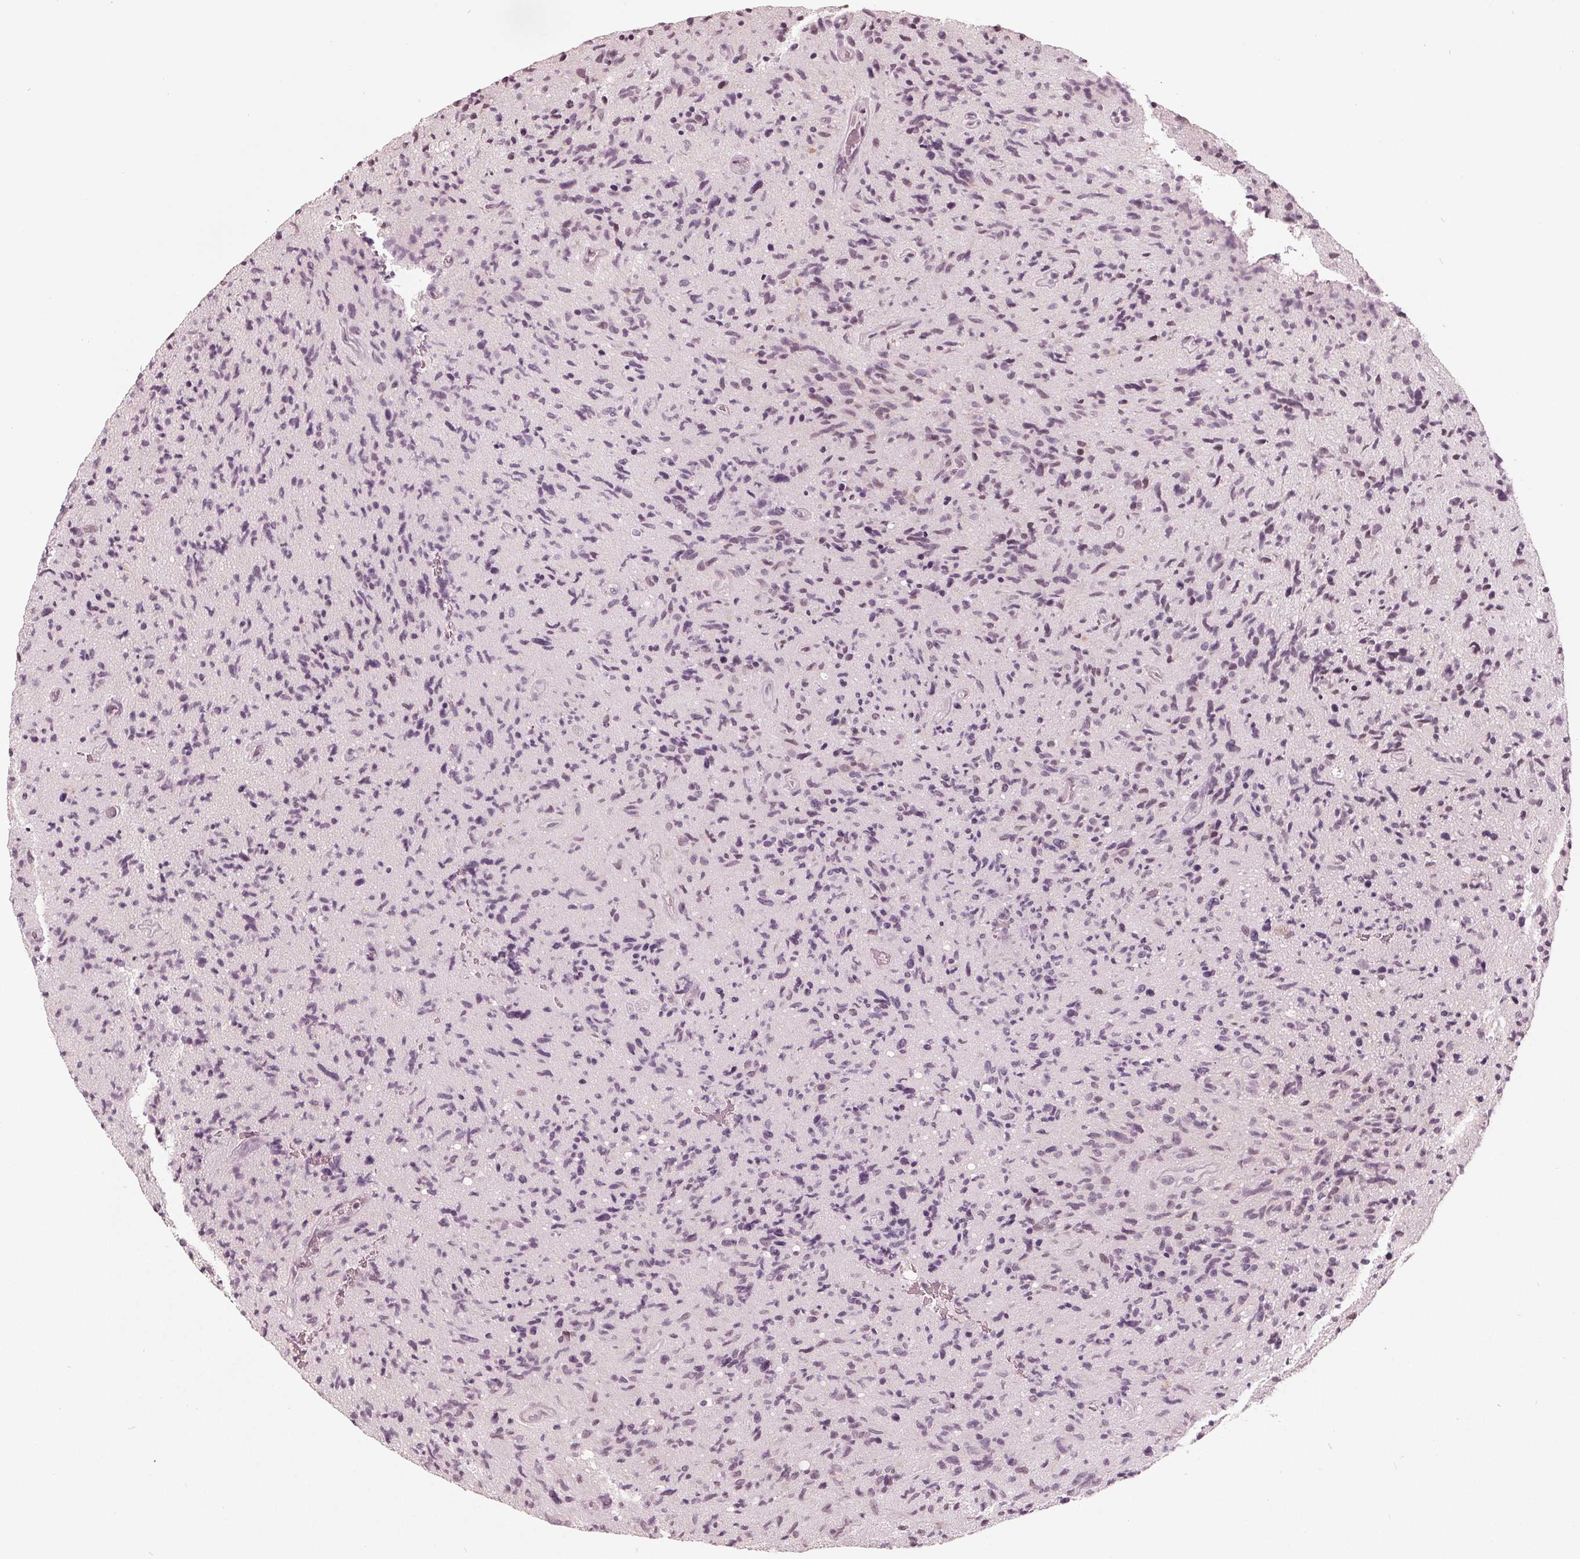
{"staining": {"intensity": "negative", "quantity": "none", "location": "none"}, "tissue": "glioma", "cell_type": "Tumor cells", "image_type": "cancer", "snomed": [{"axis": "morphology", "description": "Glioma, malignant, High grade"}, {"axis": "topography", "description": "Brain"}], "caption": "IHC of human high-grade glioma (malignant) shows no positivity in tumor cells. (Brightfield microscopy of DAB IHC at high magnification).", "gene": "ADPRHL1", "patient": {"sex": "male", "age": 54}}